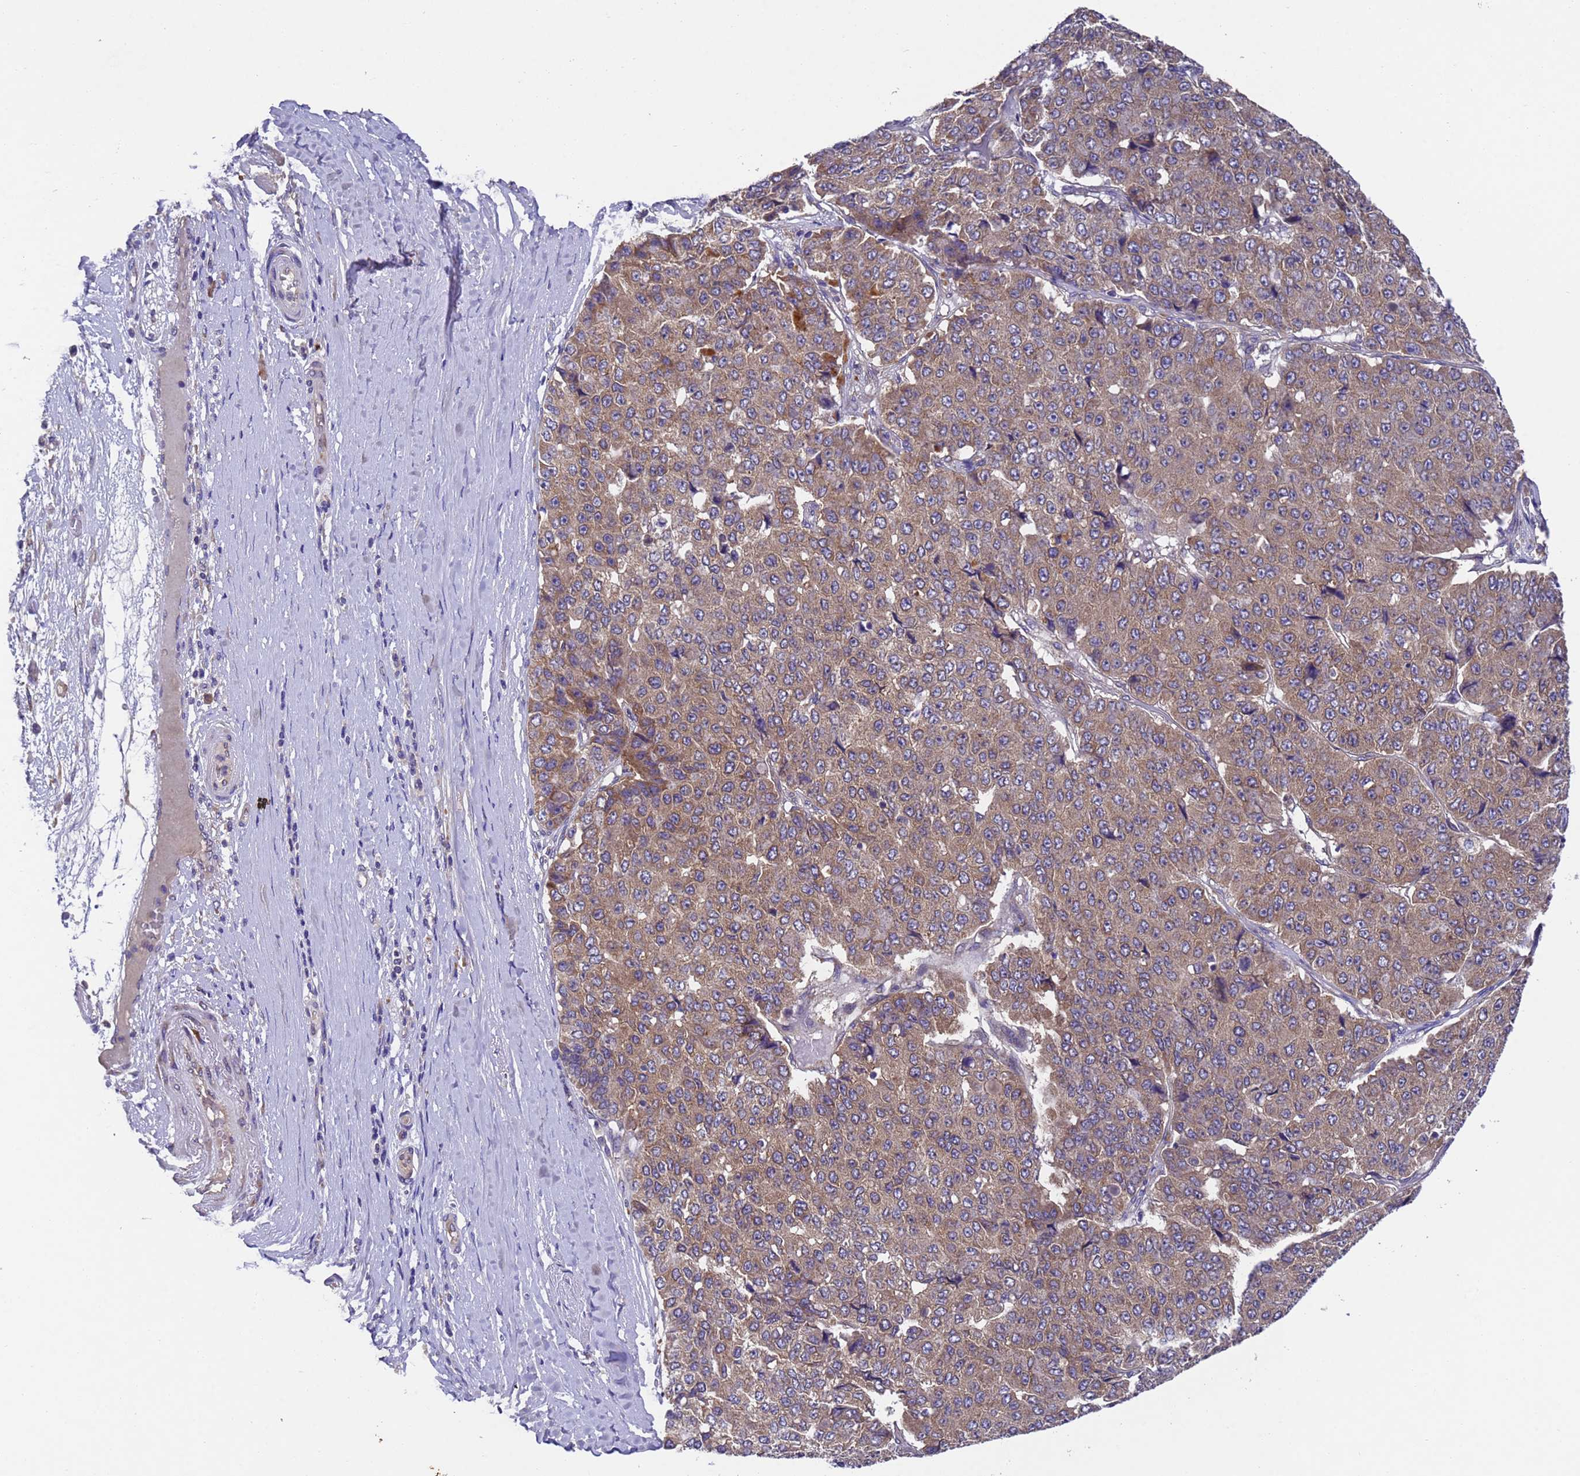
{"staining": {"intensity": "moderate", "quantity": ">75%", "location": "cytoplasmic/membranous"}, "tissue": "pancreatic cancer", "cell_type": "Tumor cells", "image_type": "cancer", "snomed": [{"axis": "morphology", "description": "Adenocarcinoma, NOS"}, {"axis": "topography", "description": "Pancreas"}], "caption": "Moderate cytoplasmic/membranous protein staining is present in approximately >75% of tumor cells in pancreatic cancer (adenocarcinoma). (IHC, brightfield microscopy, high magnification).", "gene": "DCAF12L2", "patient": {"sex": "male", "age": 50}}